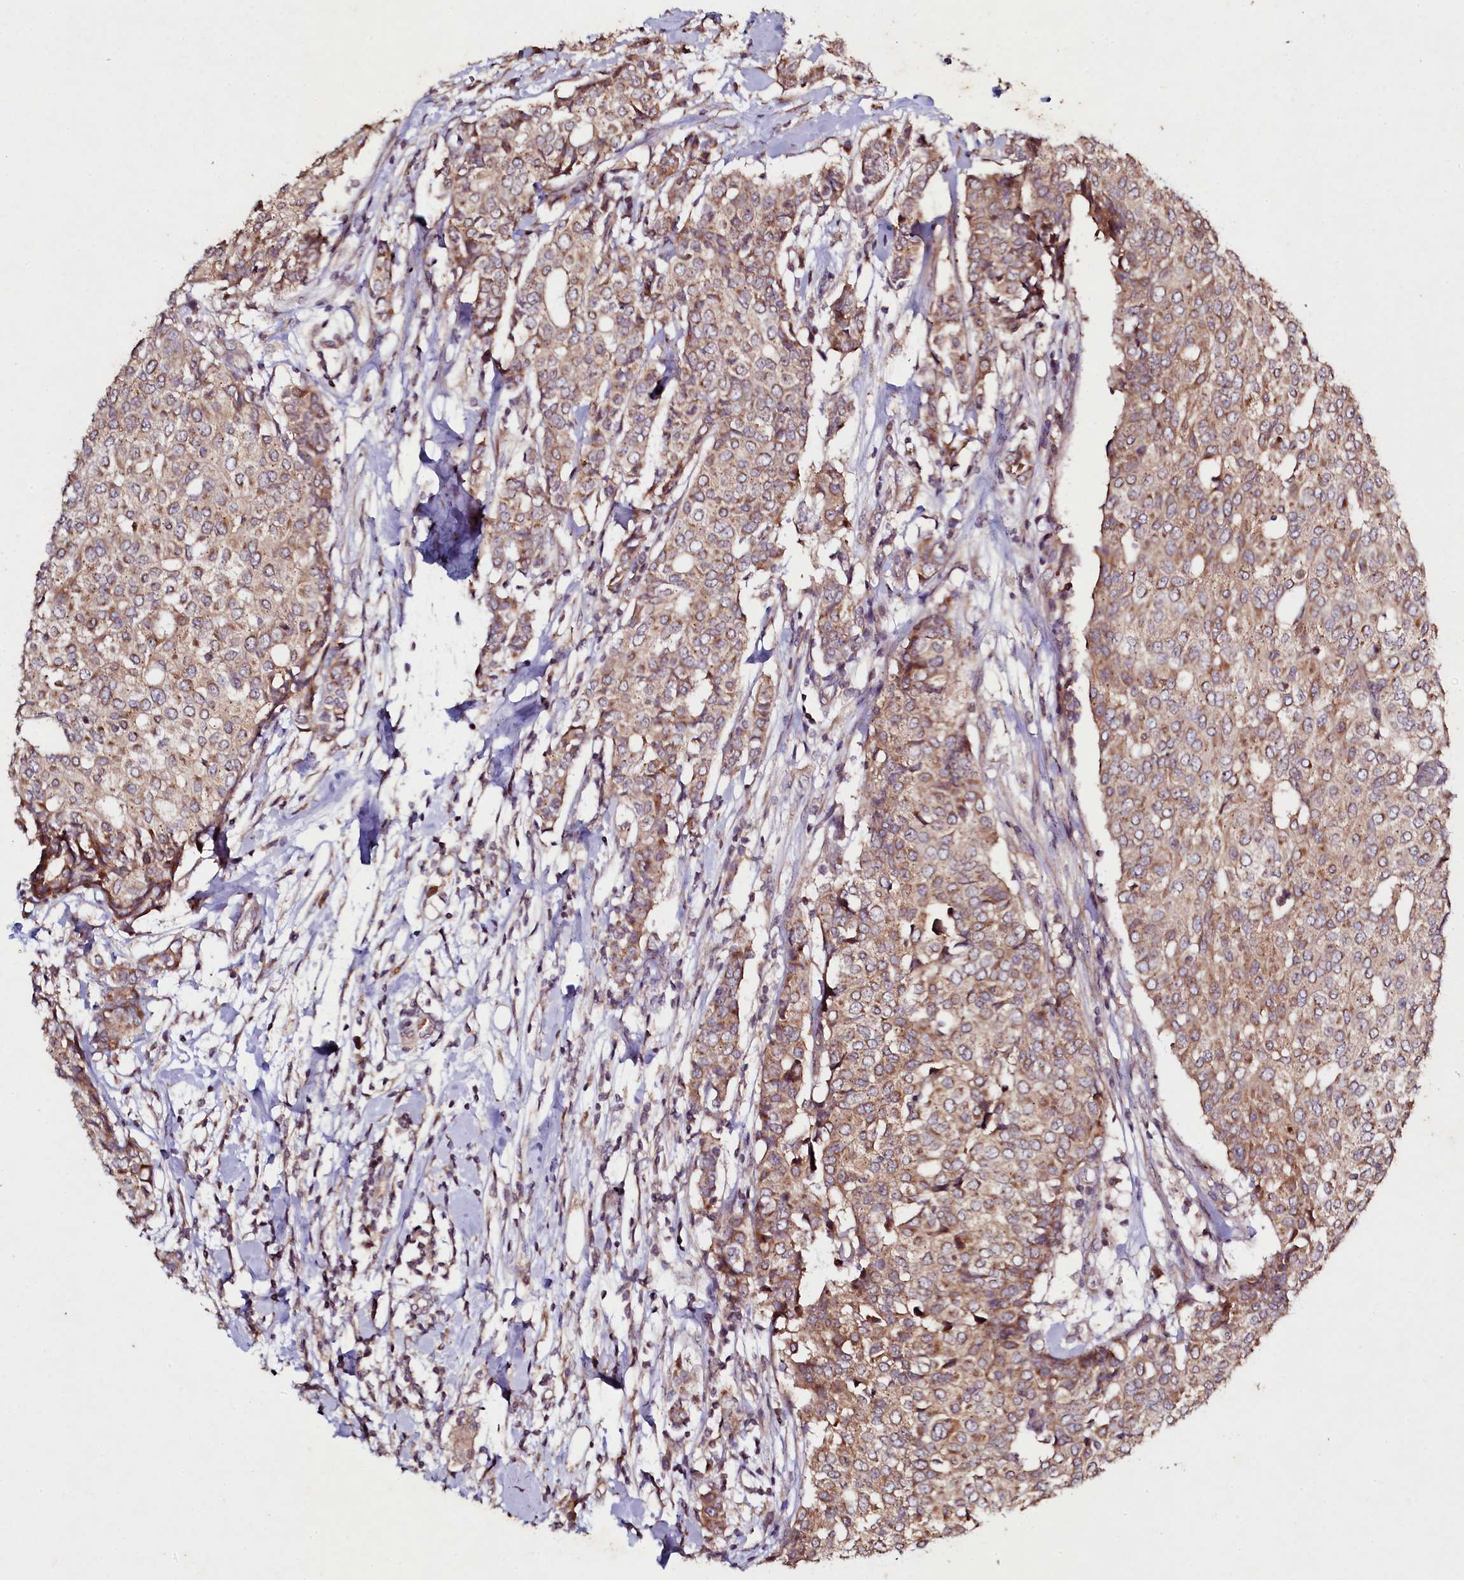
{"staining": {"intensity": "moderate", "quantity": ">75%", "location": "cytoplasmic/membranous"}, "tissue": "breast cancer", "cell_type": "Tumor cells", "image_type": "cancer", "snomed": [{"axis": "morphology", "description": "Lobular carcinoma"}, {"axis": "topography", "description": "Breast"}], "caption": "An image showing moderate cytoplasmic/membranous positivity in approximately >75% of tumor cells in breast cancer (lobular carcinoma), as visualized by brown immunohistochemical staining.", "gene": "SEC24C", "patient": {"sex": "female", "age": 51}}